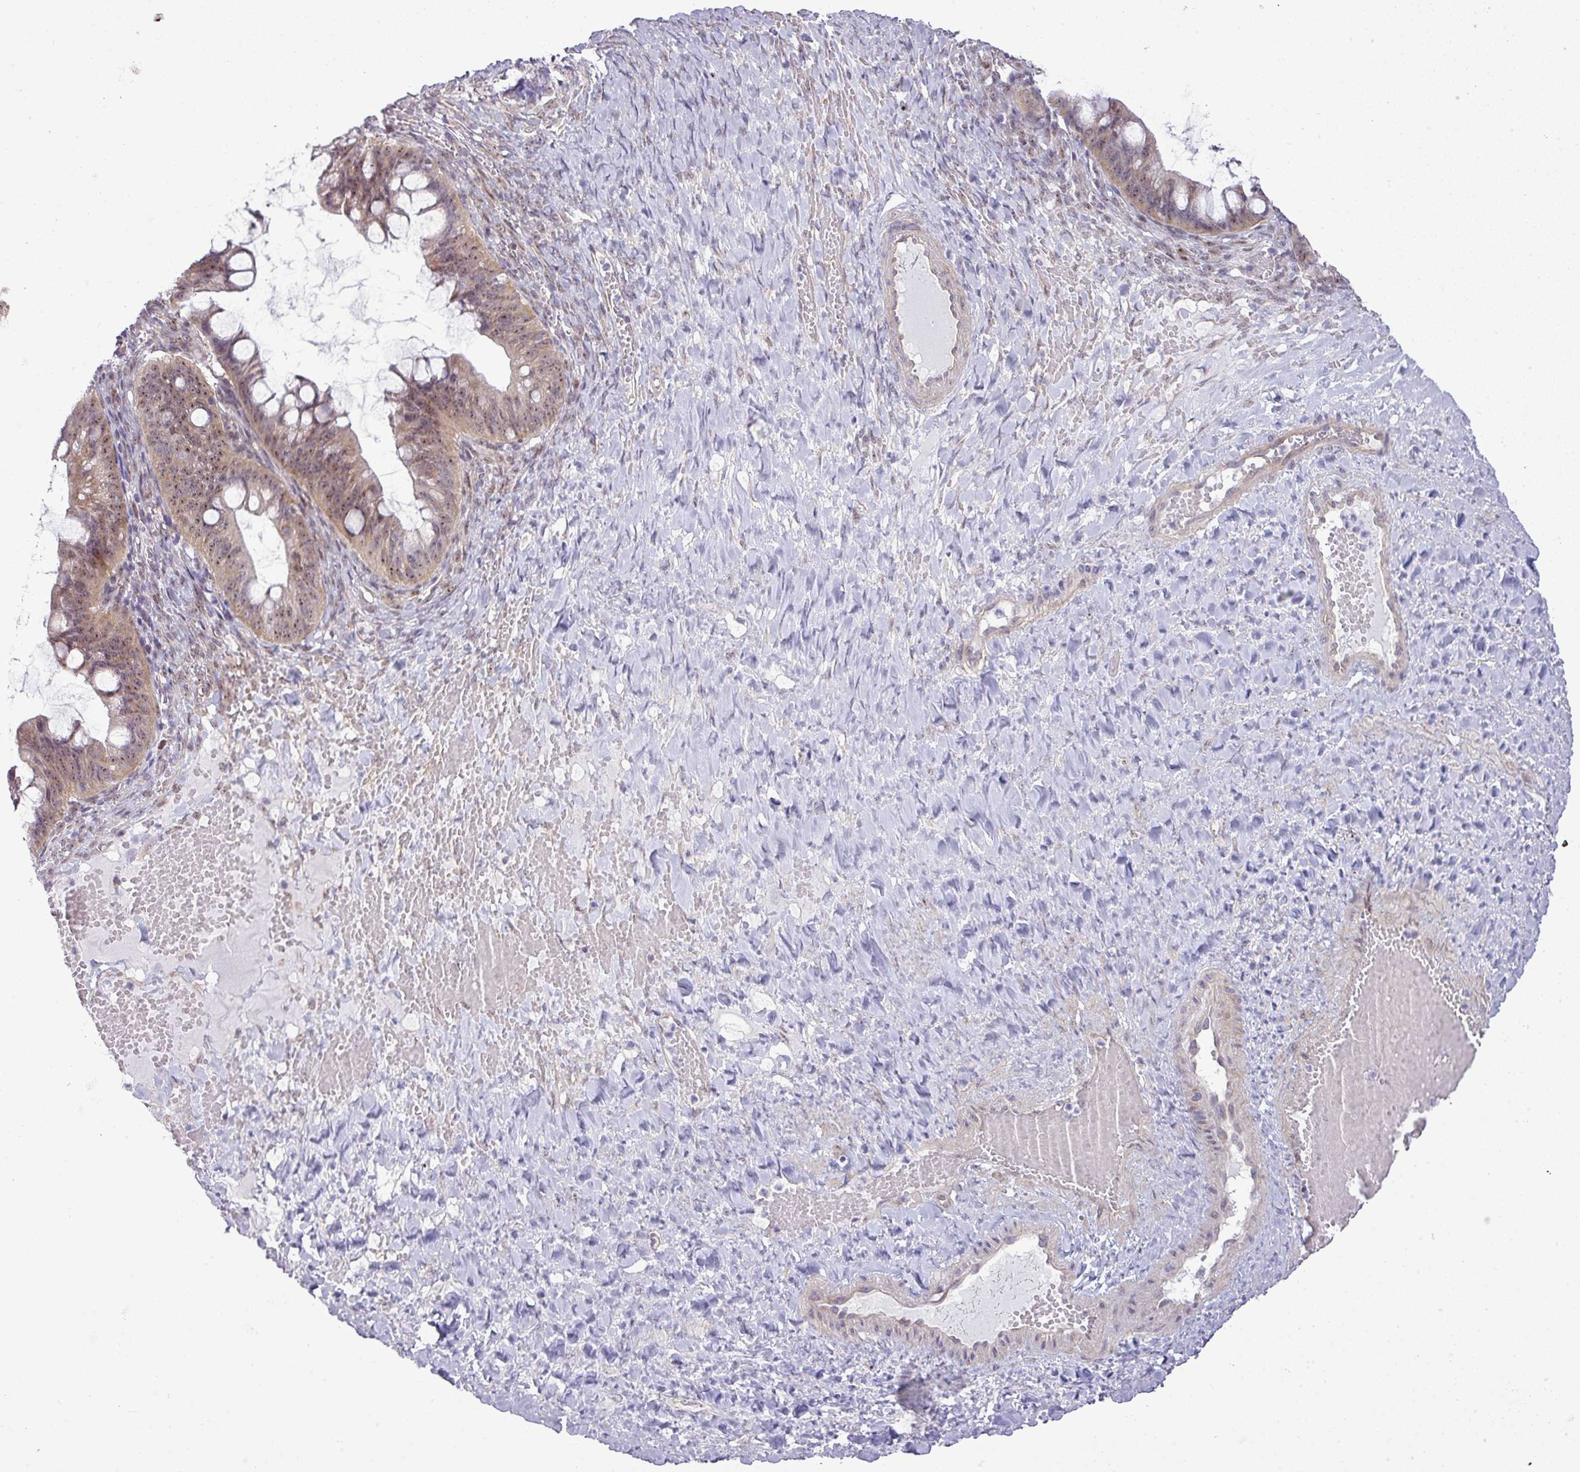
{"staining": {"intensity": "moderate", "quantity": ">75%", "location": "cytoplasmic/membranous,nuclear"}, "tissue": "ovarian cancer", "cell_type": "Tumor cells", "image_type": "cancer", "snomed": [{"axis": "morphology", "description": "Cystadenocarcinoma, mucinous, NOS"}, {"axis": "topography", "description": "Ovary"}], "caption": "Immunohistochemical staining of mucinous cystadenocarcinoma (ovarian) displays medium levels of moderate cytoplasmic/membranous and nuclear protein expression in about >75% of tumor cells. (Brightfield microscopy of DAB IHC at high magnification).", "gene": "MAK16", "patient": {"sex": "female", "age": 73}}